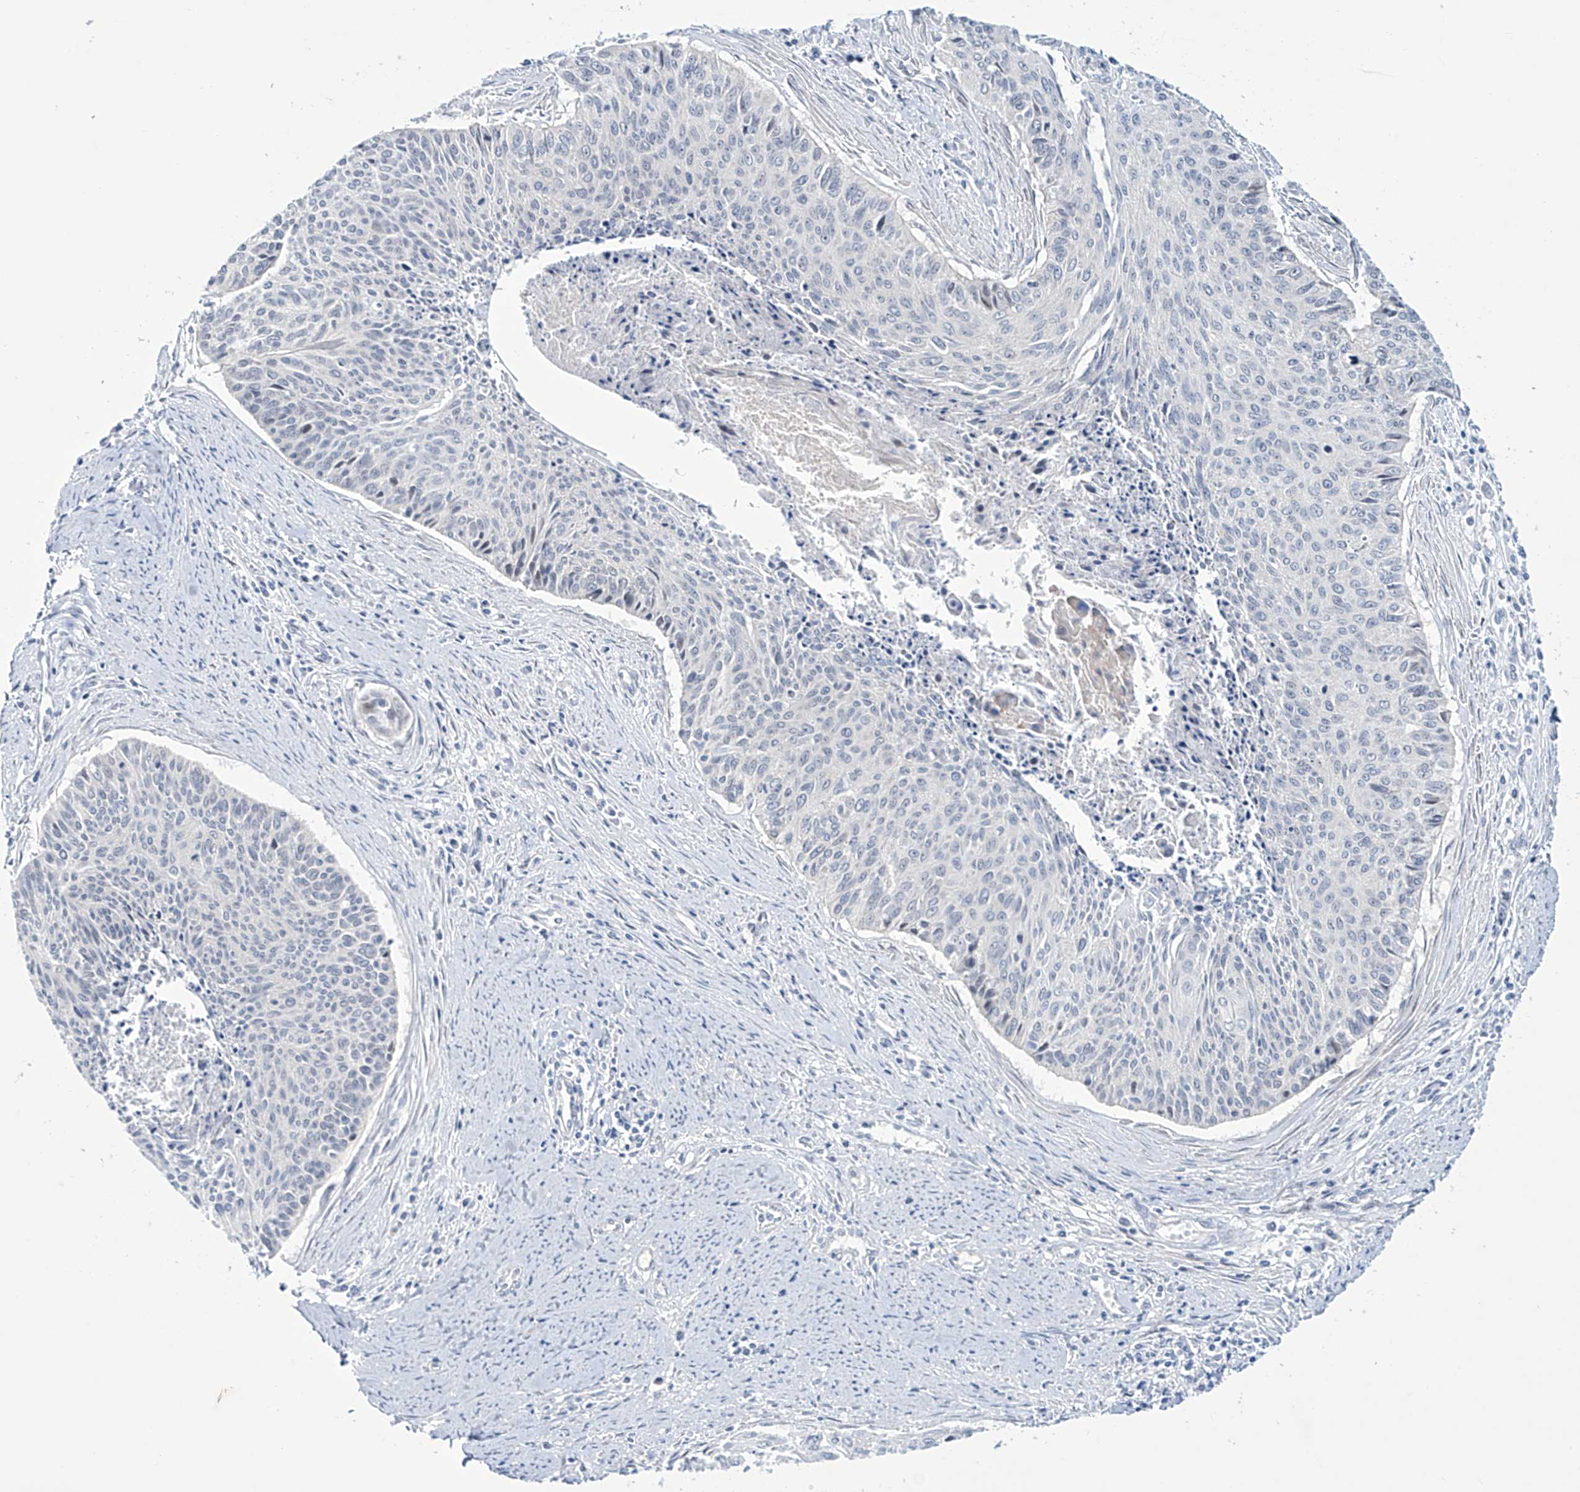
{"staining": {"intensity": "negative", "quantity": "none", "location": "none"}, "tissue": "cervical cancer", "cell_type": "Tumor cells", "image_type": "cancer", "snomed": [{"axis": "morphology", "description": "Squamous cell carcinoma, NOS"}, {"axis": "topography", "description": "Cervix"}], "caption": "IHC photomicrograph of cervical squamous cell carcinoma stained for a protein (brown), which exhibits no expression in tumor cells.", "gene": "TRIM60", "patient": {"sex": "female", "age": 55}}